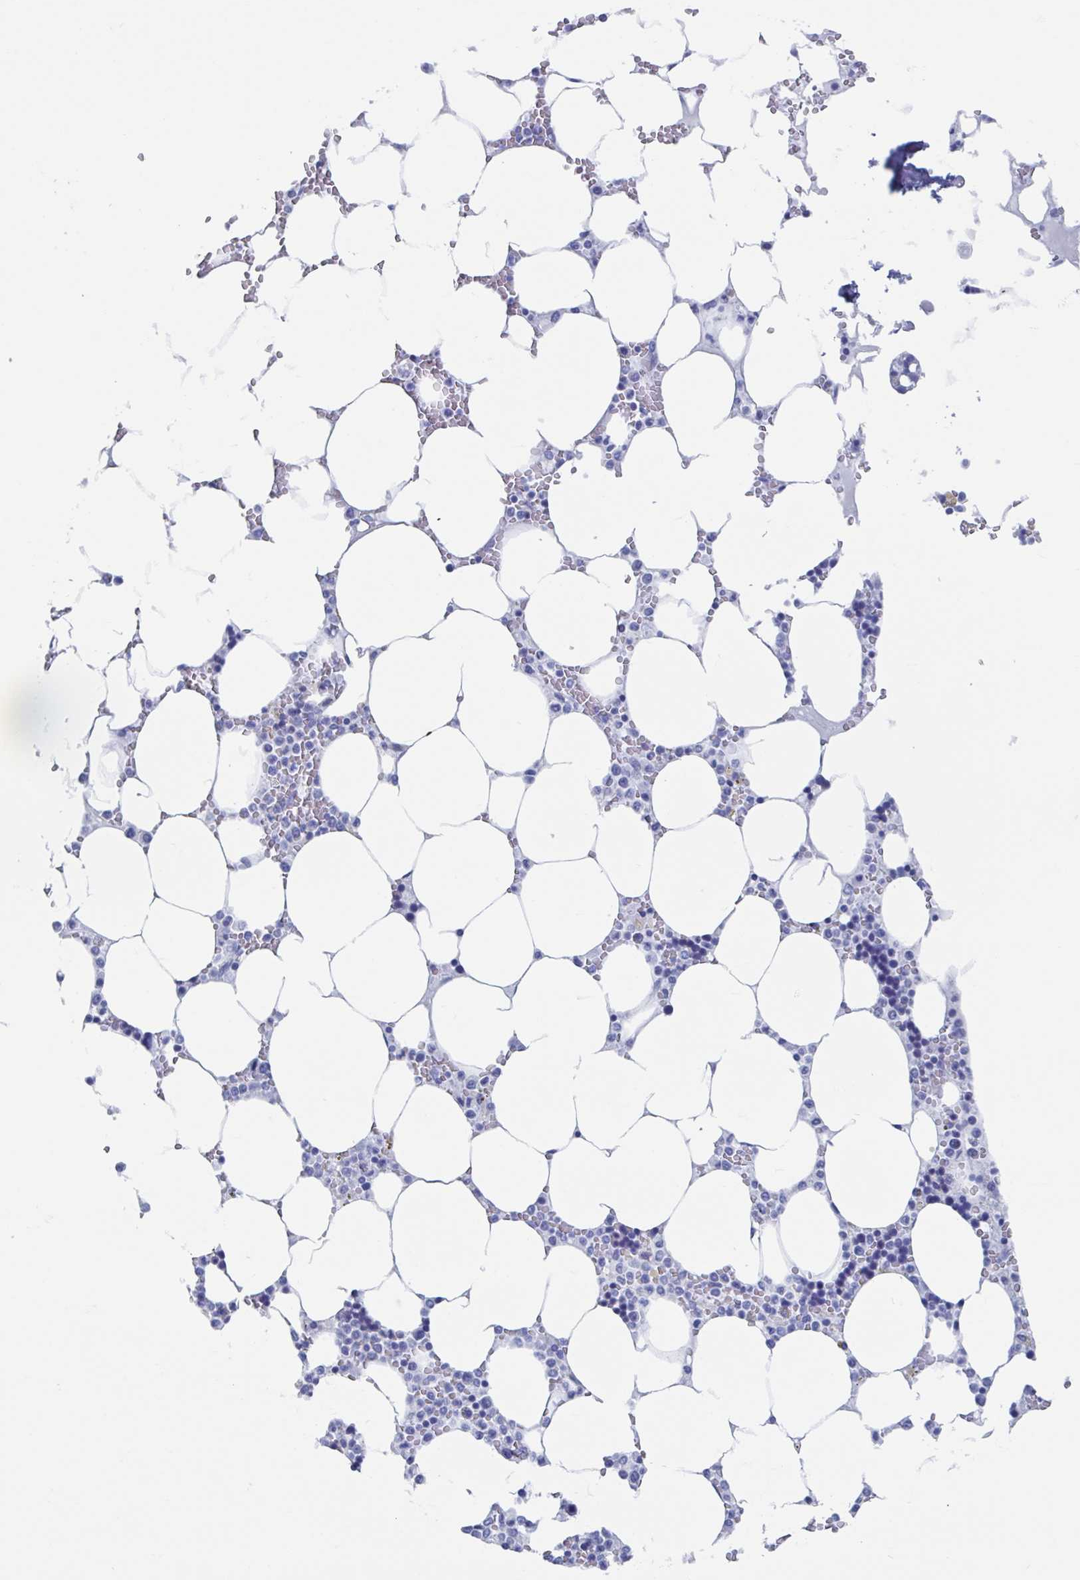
{"staining": {"intensity": "negative", "quantity": "none", "location": "none"}, "tissue": "bone marrow", "cell_type": "Hematopoietic cells", "image_type": "normal", "snomed": [{"axis": "morphology", "description": "Normal tissue, NOS"}, {"axis": "topography", "description": "Bone marrow"}], "caption": "Immunohistochemistry image of unremarkable bone marrow stained for a protein (brown), which exhibits no expression in hematopoietic cells.", "gene": "C10orf53", "patient": {"sex": "male", "age": 64}}